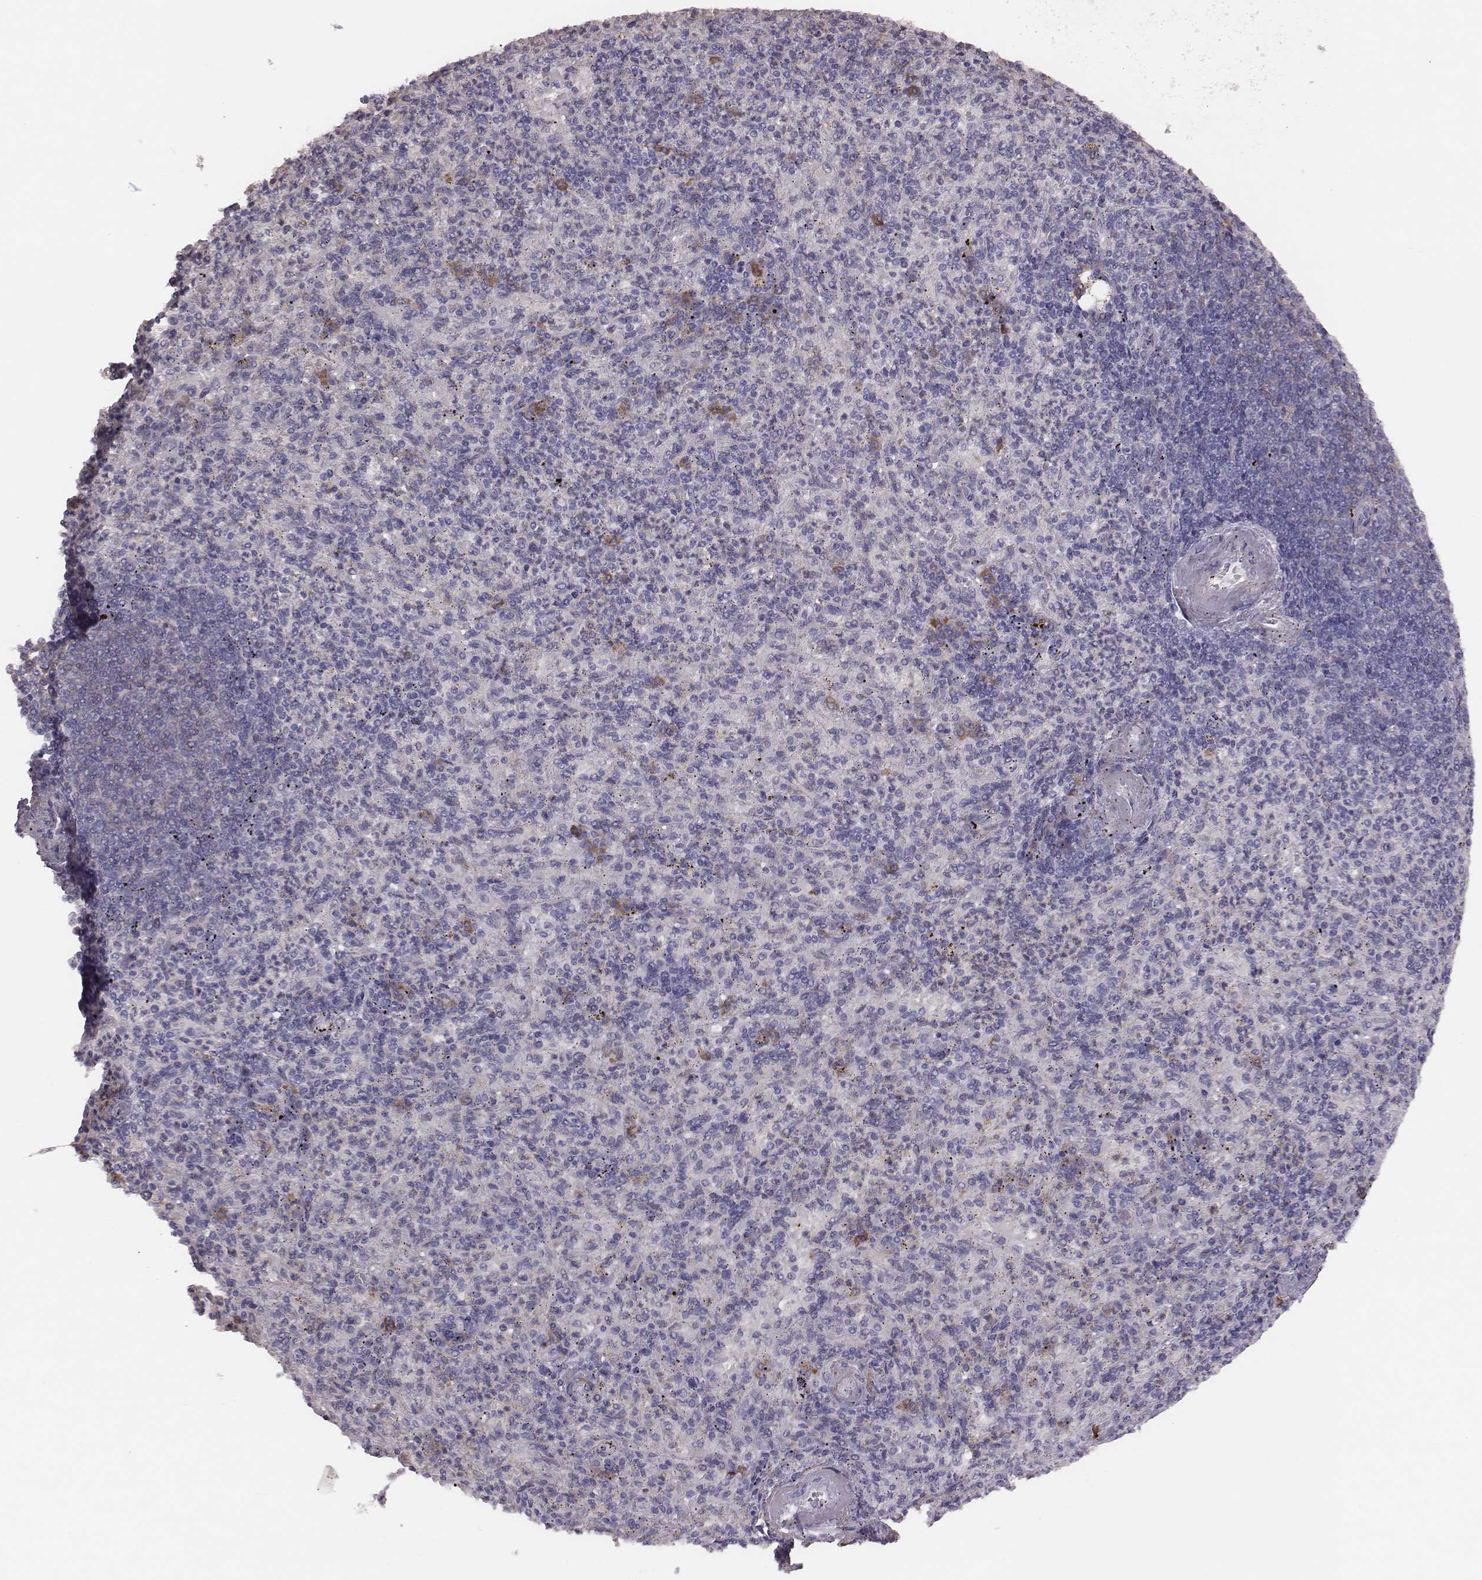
{"staining": {"intensity": "moderate", "quantity": "<25%", "location": "cytoplasmic/membranous,nuclear"}, "tissue": "spleen", "cell_type": "Cells in red pulp", "image_type": "normal", "snomed": [{"axis": "morphology", "description": "Normal tissue, NOS"}, {"axis": "topography", "description": "Spleen"}], "caption": "Moderate cytoplasmic/membranous,nuclear protein staining is appreciated in about <25% of cells in red pulp in spleen. (Stains: DAB (3,3'-diaminobenzidine) in brown, nuclei in blue, Microscopy: brightfield microscopy at high magnification).", "gene": "PBK", "patient": {"sex": "female", "age": 74}}